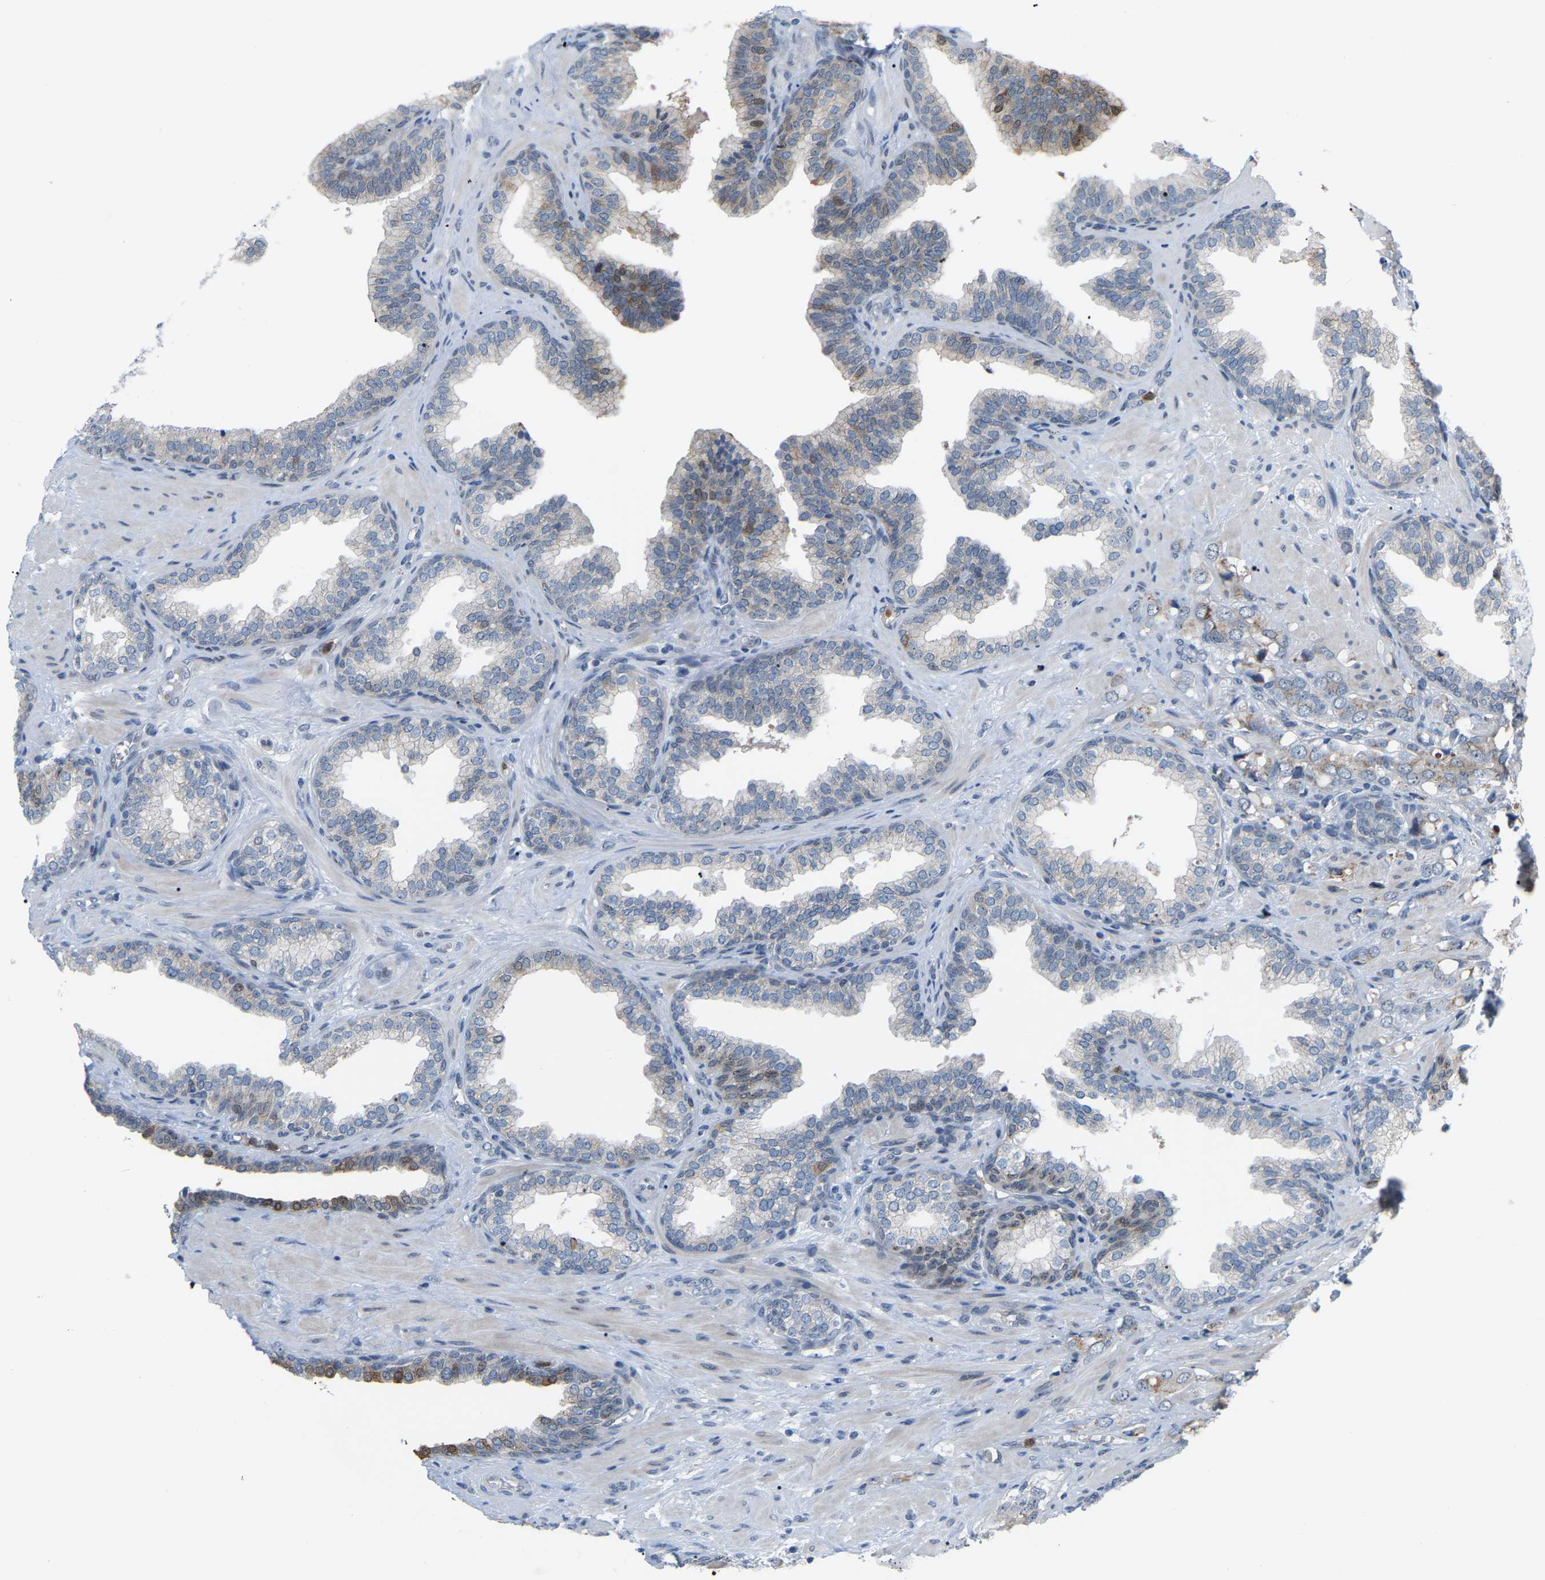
{"staining": {"intensity": "moderate", "quantity": "<25%", "location": "cytoplasmic/membranous"}, "tissue": "prostate cancer", "cell_type": "Tumor cells", "image_type": "cancer", "snomed": [{"axis": "morphology", "description": "Adenocarcinoma, High grade"}, {"axis": "topography", "description": "Prostate"}], "caption": "Prostate high-grade adenocarcinoma stained with a brown dye demonstrates moderate cytoplasmic/membranous positive expression in approximately <25% of tumor cells.", "gene": "CROT", "patient": {"sex": "male", "age": 52}}